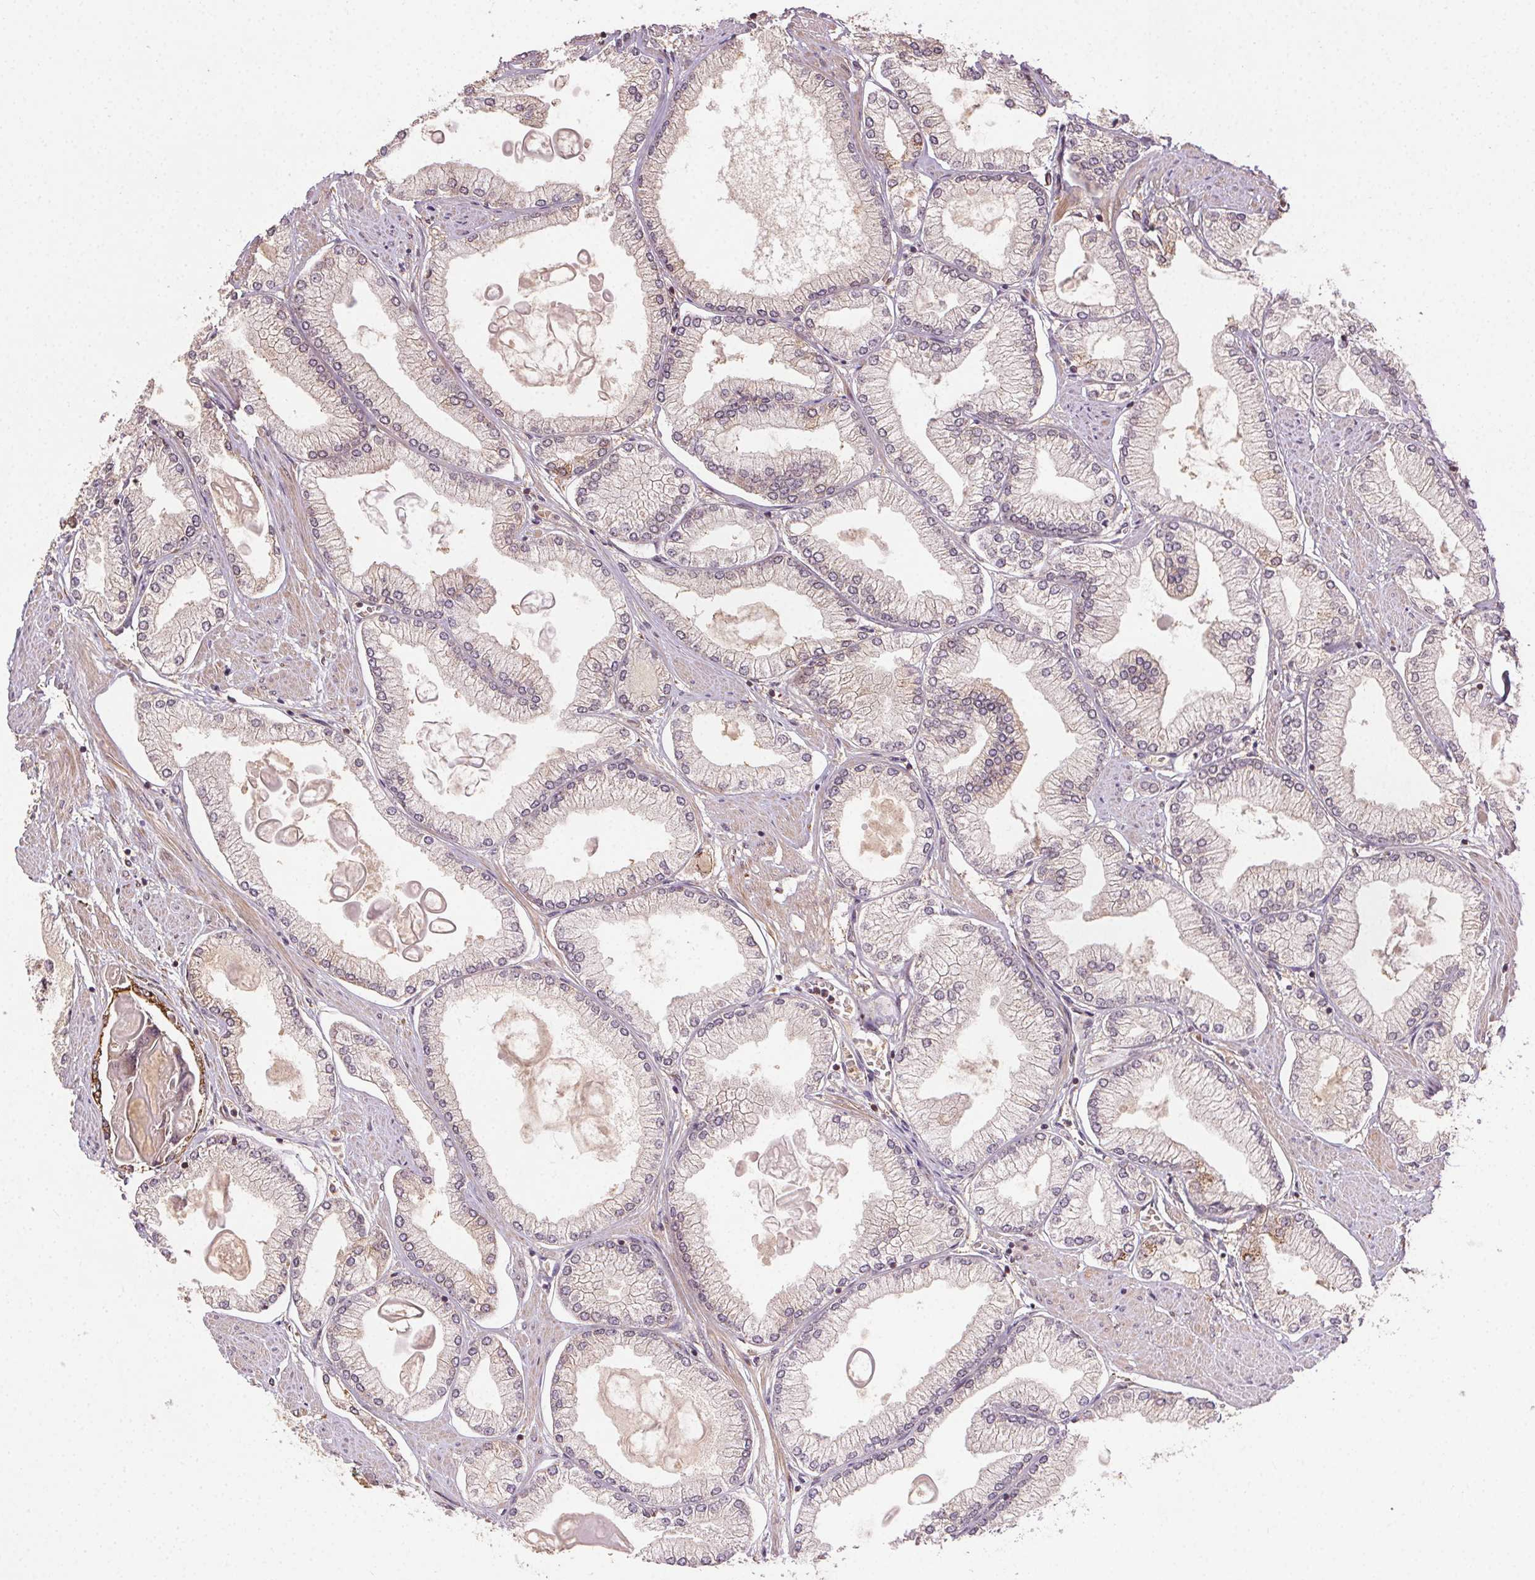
{"staining": {"intensity": "weak", "quantity": "25%-75%", "location": "cytoplasmic/membranous"}, "tissue": "prostate cancer", "cell_type": "Tumor cells", "image_type": "cancer", "snomed": [{"axis": "morphology", "description": "Adenocarcinoma, High grade"}, {"axis": "topography", "description": "Prostate"}], "caption": "Immunohistochemical staining of prostate cancer (adenocarcinoma (high-grade)) exhibits low levels of weak cytoplasmic/membranous positivity in about 25%-75% of tumor cells.", "gene": "KLHL15", "patient": {"sex": "male", "age": 68}}